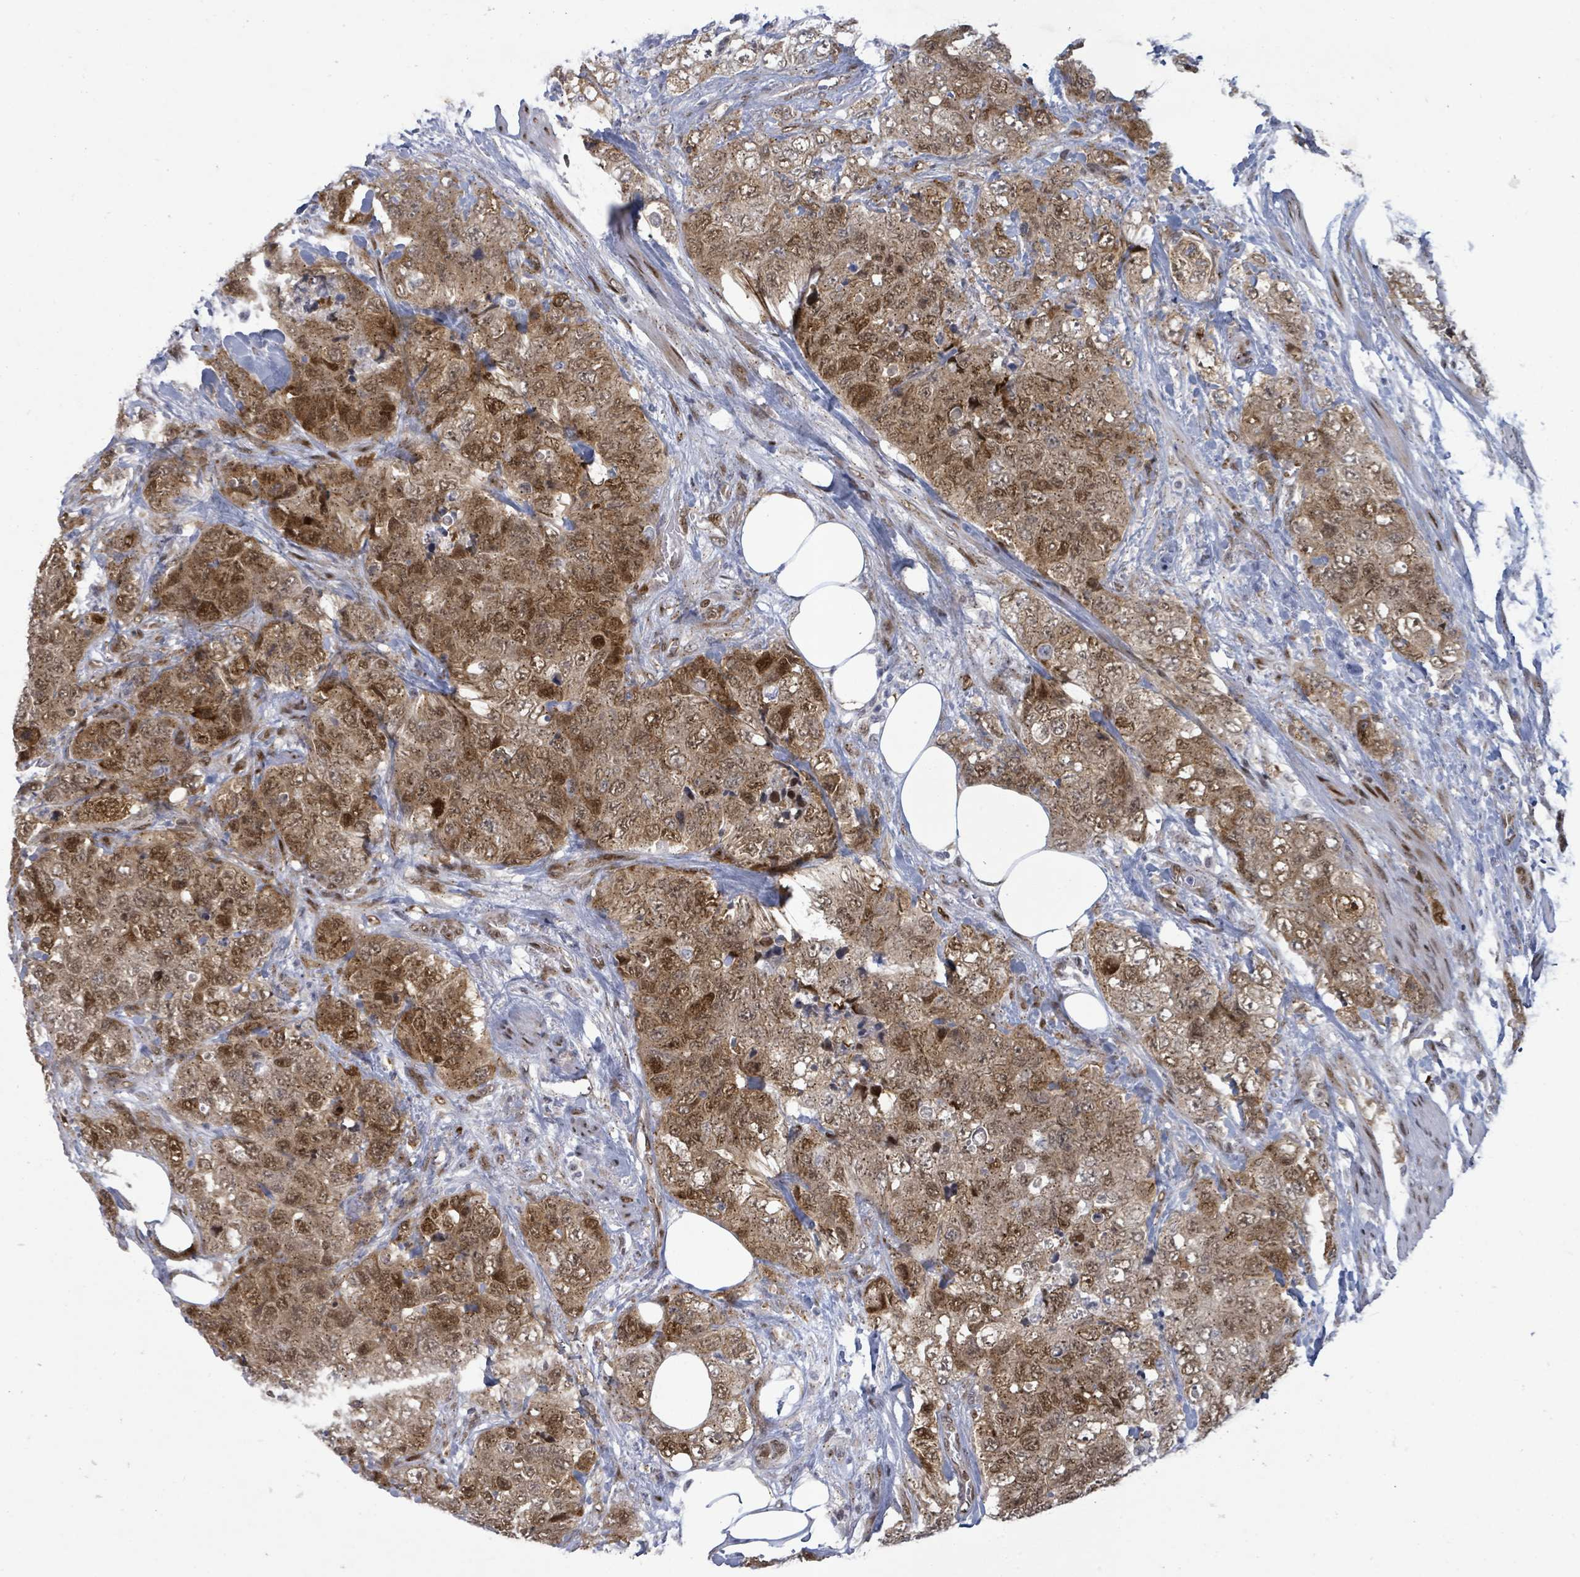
{"staining": {"intensity": "moderate", "quantity": ">75%", "location": "cytoplasmic/membranous,nuclear"}, "tissue": "urothelial cancer", "cell_type": "Tumor cells", "image_type": "cancer", "snomed": [{"axis": "morphology", "description": "Urothelial carcinoma, High grade"}, {"axis": "topography", "description": "Urinary bladder"}], "caption": "IHC histopathology image of neoplastic tissue: human urothelial cancer stained using IHC displays medium levels of moderate protein expression localized specifically in the cytoplasmic/membranous and nuclear of tumor cells, appearing as a cytoplasmic/membranous and nuclear brown color.", "gene": "TUSC1", "patient": {"sex": "female", "age": 78}}